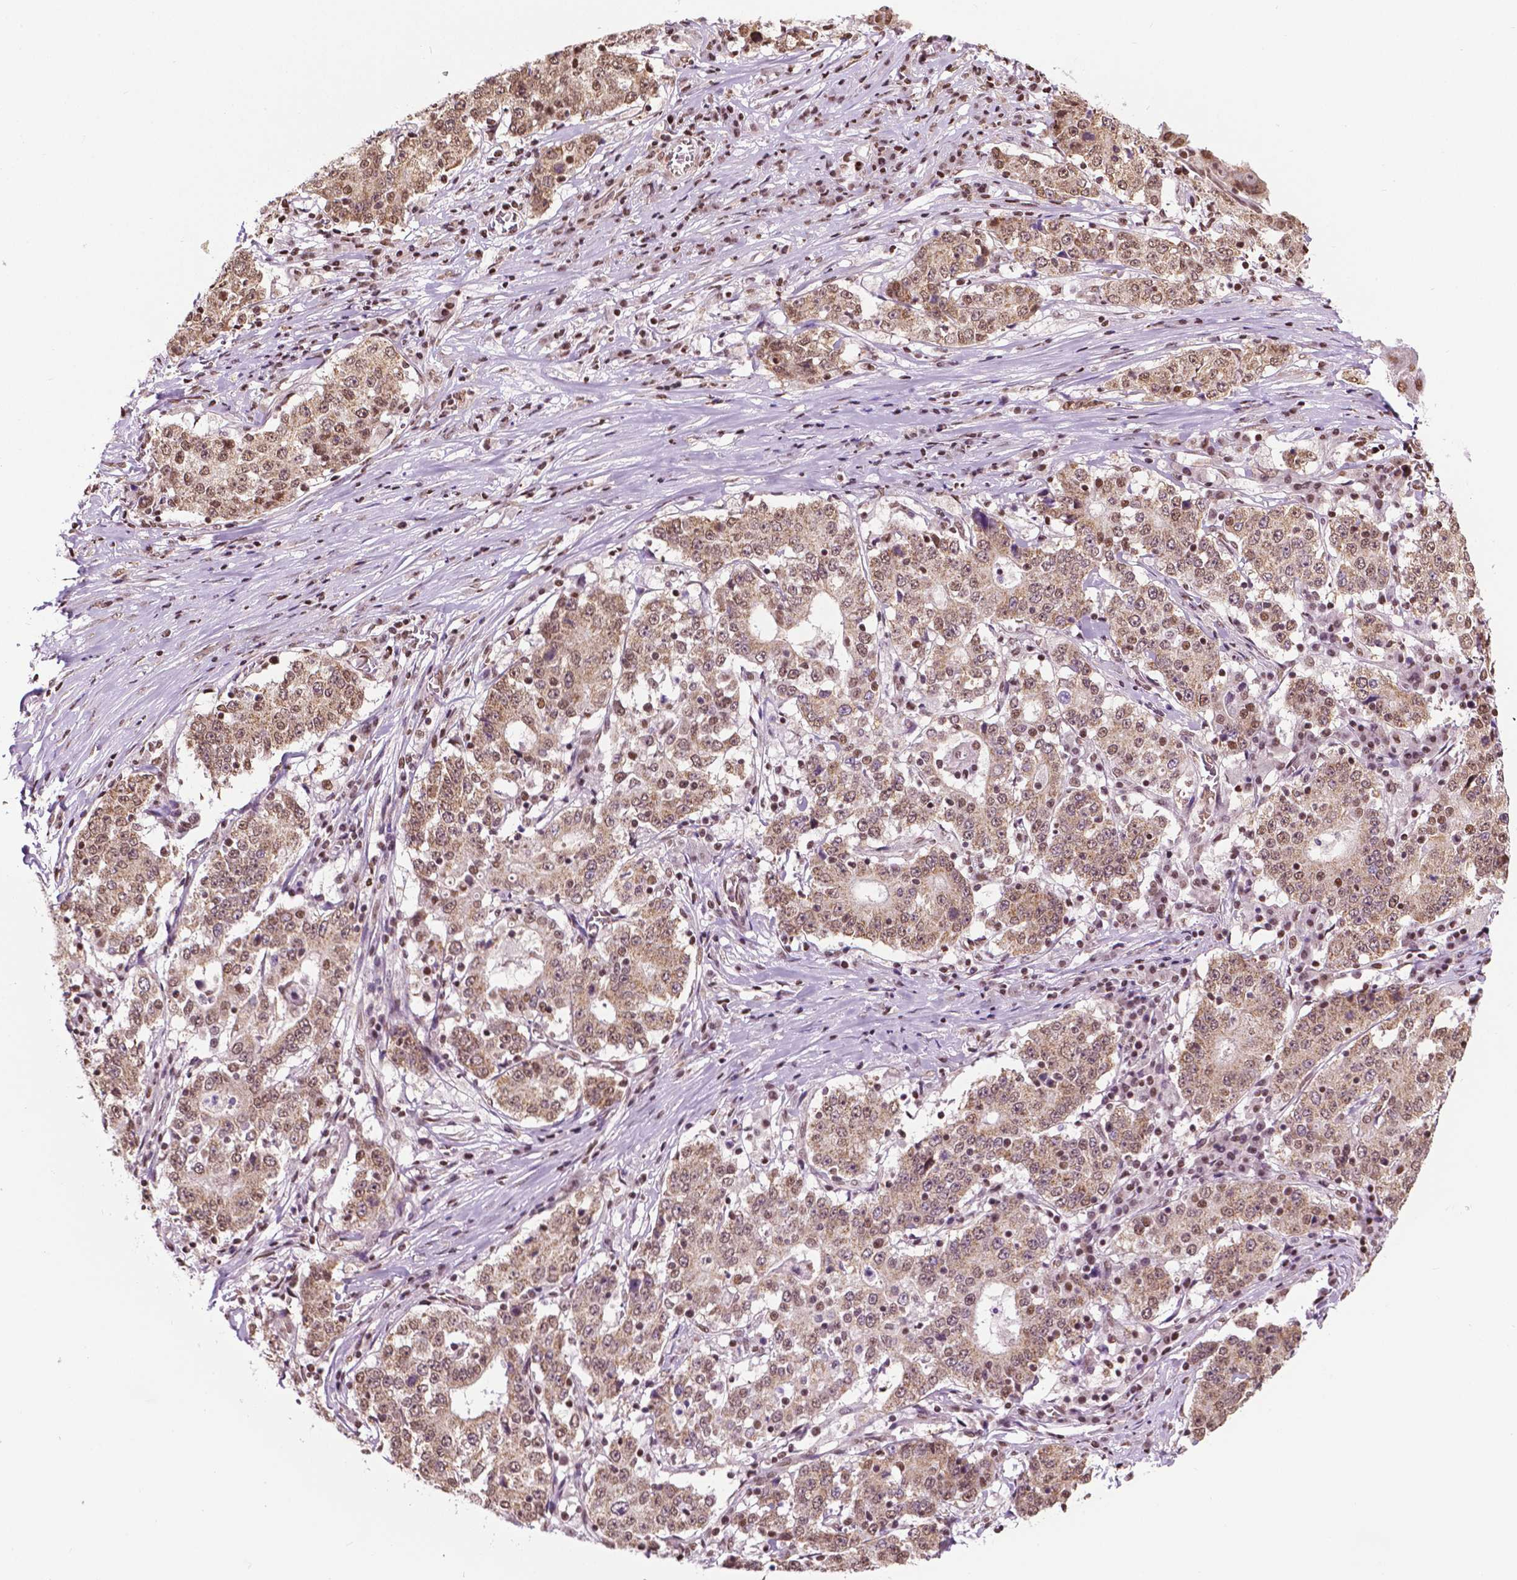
{"staining": {"intensity": "moderate", "quantity": ">75%", "location": "cytoplasmic/membranous,nuclear"}, "tissue": "stomach cancer", "cell_type": "Tumor cells", "image_type": "cancer", "snomed": [{"axis": "morphology", "description": "Adenocarcinoma, NOS"}, {"axis": "topography", "description": "Stomach"}], "caption": "Immunohistochemical staining of adenocarcinoma (stomach) shows moderate cytoplasmic/membranous and nuclear protein staining in approximately >75% of tumor cells.", "gene": "COL23A1", "patient": {"sex": "male", "age": 59}}